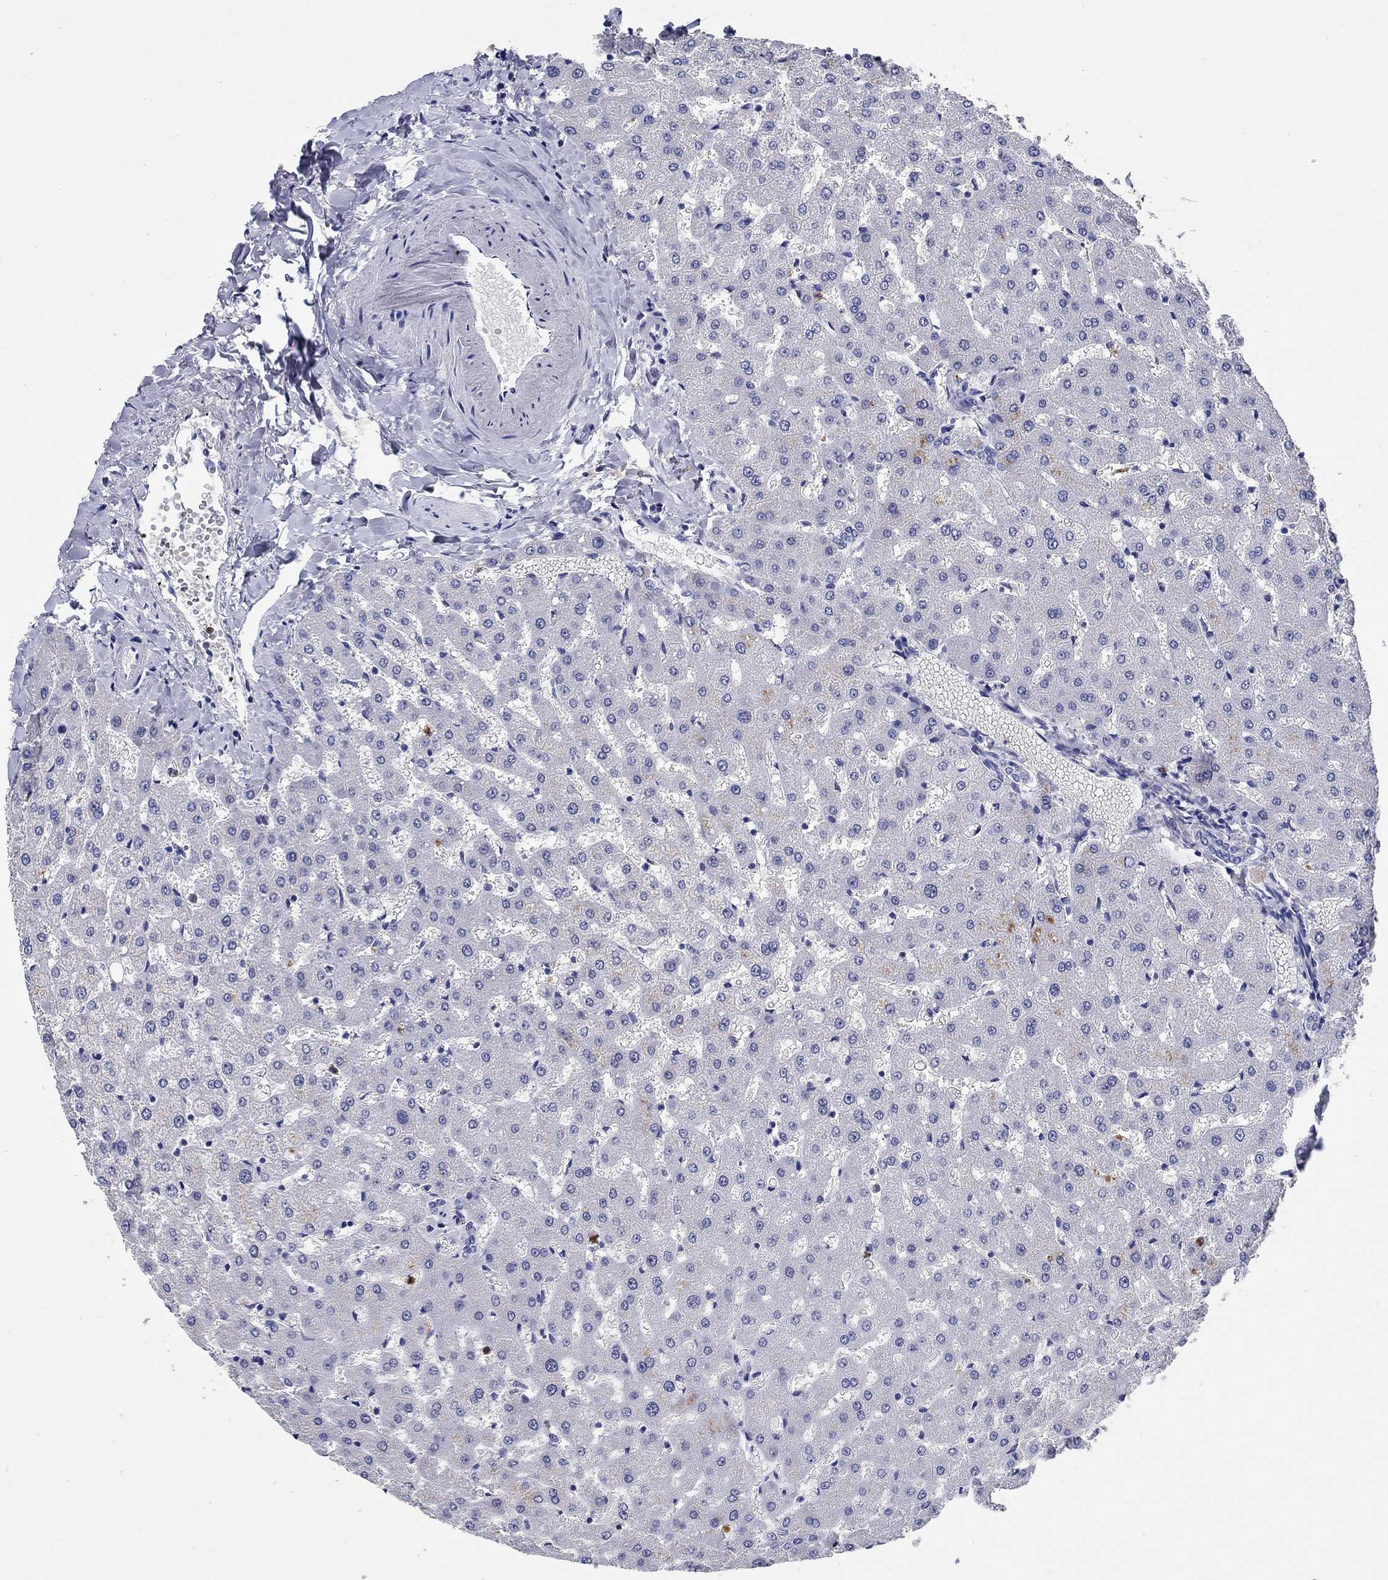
{"staining": {"intensity": "negative", "quantity": "none", "location": "none"}, "tissue": "liver", "cell_type": "Cholangiocytes", "image_type": "normal", "snomed": [{"axis": "morphology", "description": "Normal tissue, NOS"}, {"axis": "topography", "description": "Liver"}], "caption": "Liver was stained to show a protein in brown. There is no significant expression in cholangiocytes. (DAB immunohistochemistry (IHC) with hematoxylin counter stain).", "gene": "EPX", "patient": {"sex": "female", "age": 50}}